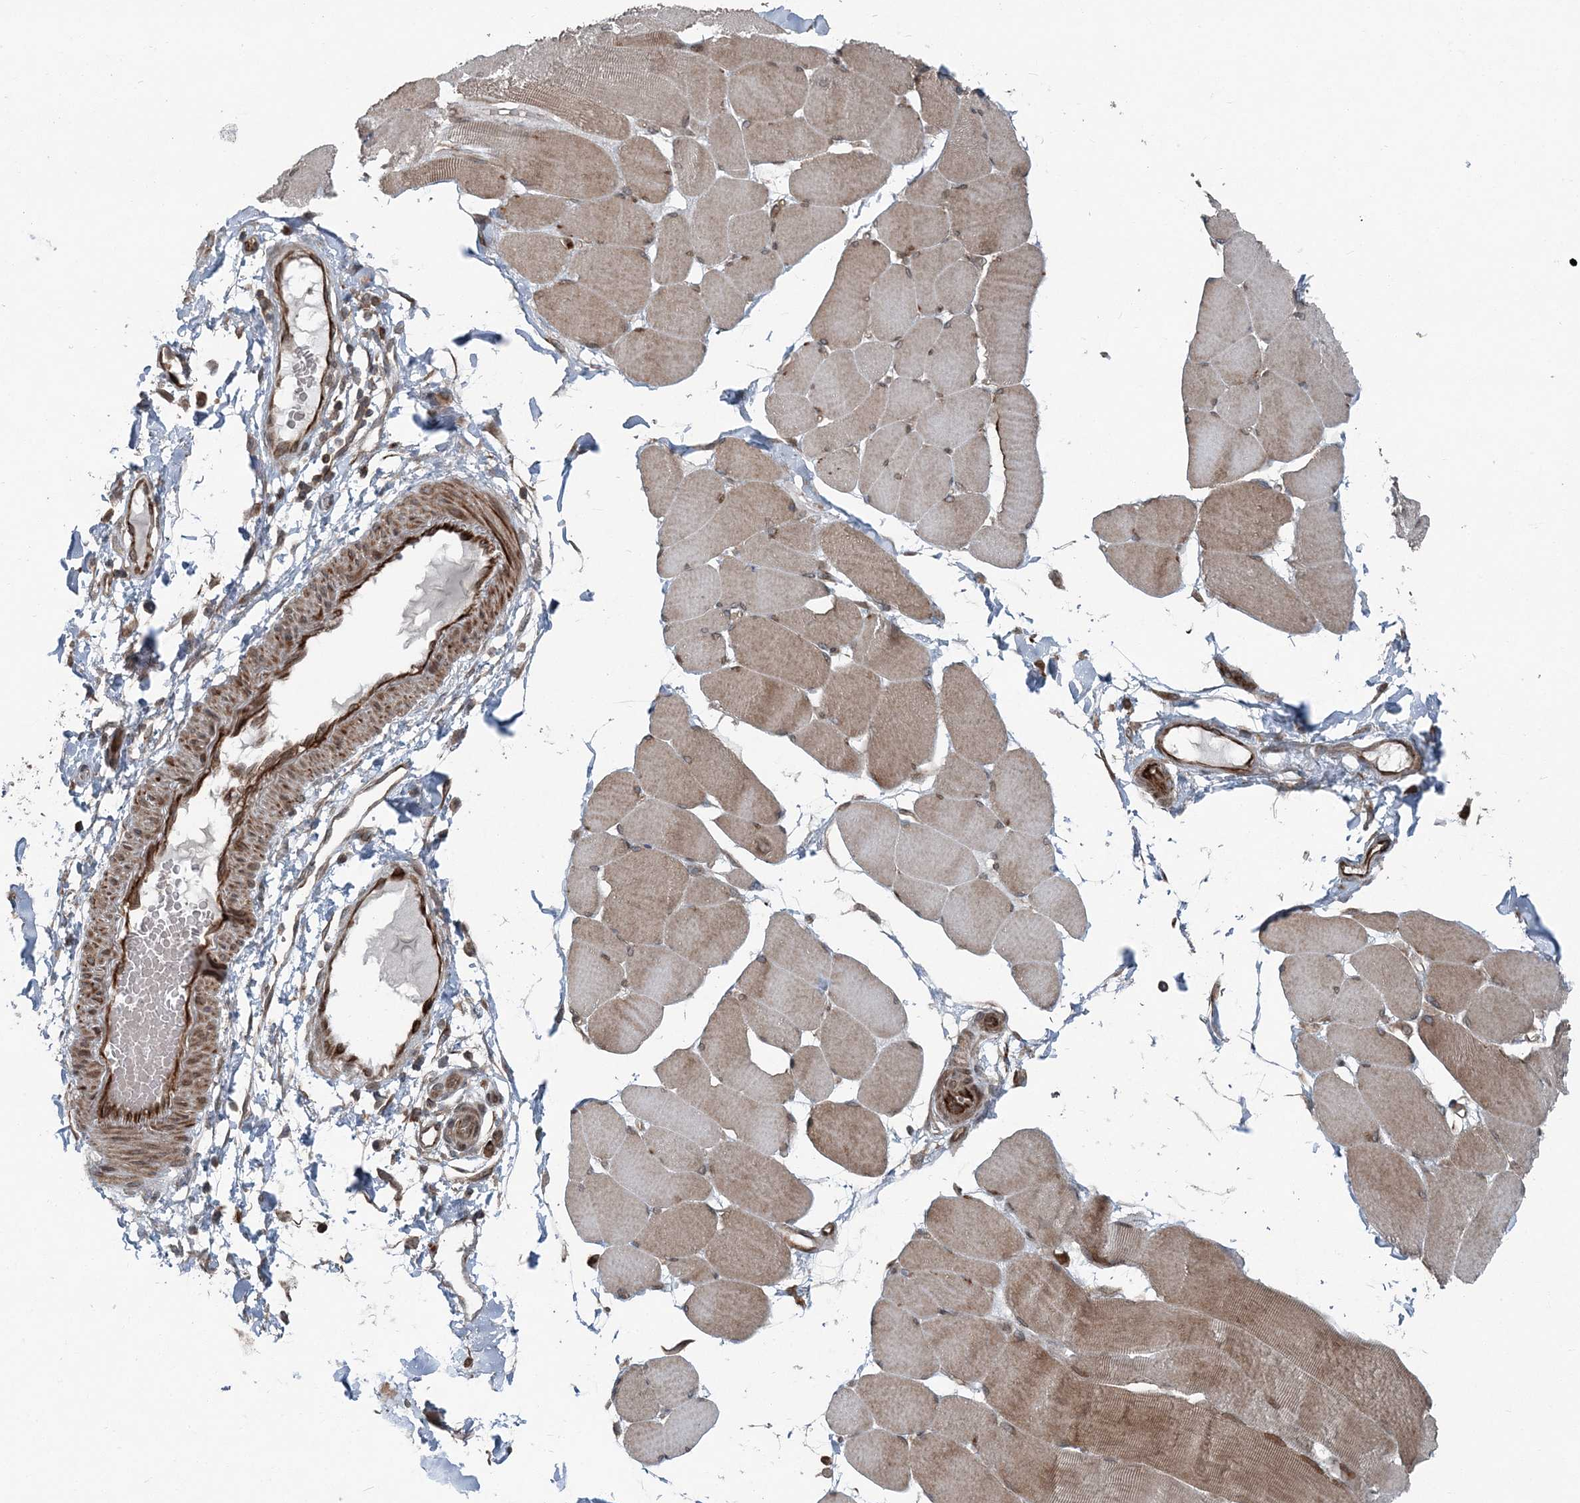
{"staining": {"intensity": "moderate", "quantity": "25%-75%", "location": "cytoplasmic/membranous"}, "tissue": "skeletal muscle", "cell_type": "Myocytes", "image_type": "normal", "snomed": [{"axis": "morphology", "description": "Normal tissue, NOS"}, {"axis": "topography", "description": "Skin"}, {"axis": "topography", "description": "Skeletal muscle"}], "caption": "The image exhibits a brown stain indicating the presence of a protein in the cytoplasmic/membranous of myocytes in skeletal muscle. (brown staining indicates protein expression, while blue staining denotes nuclei).", "gene": "FBXL17", "patient": {"sex": "male", "age": 83}}